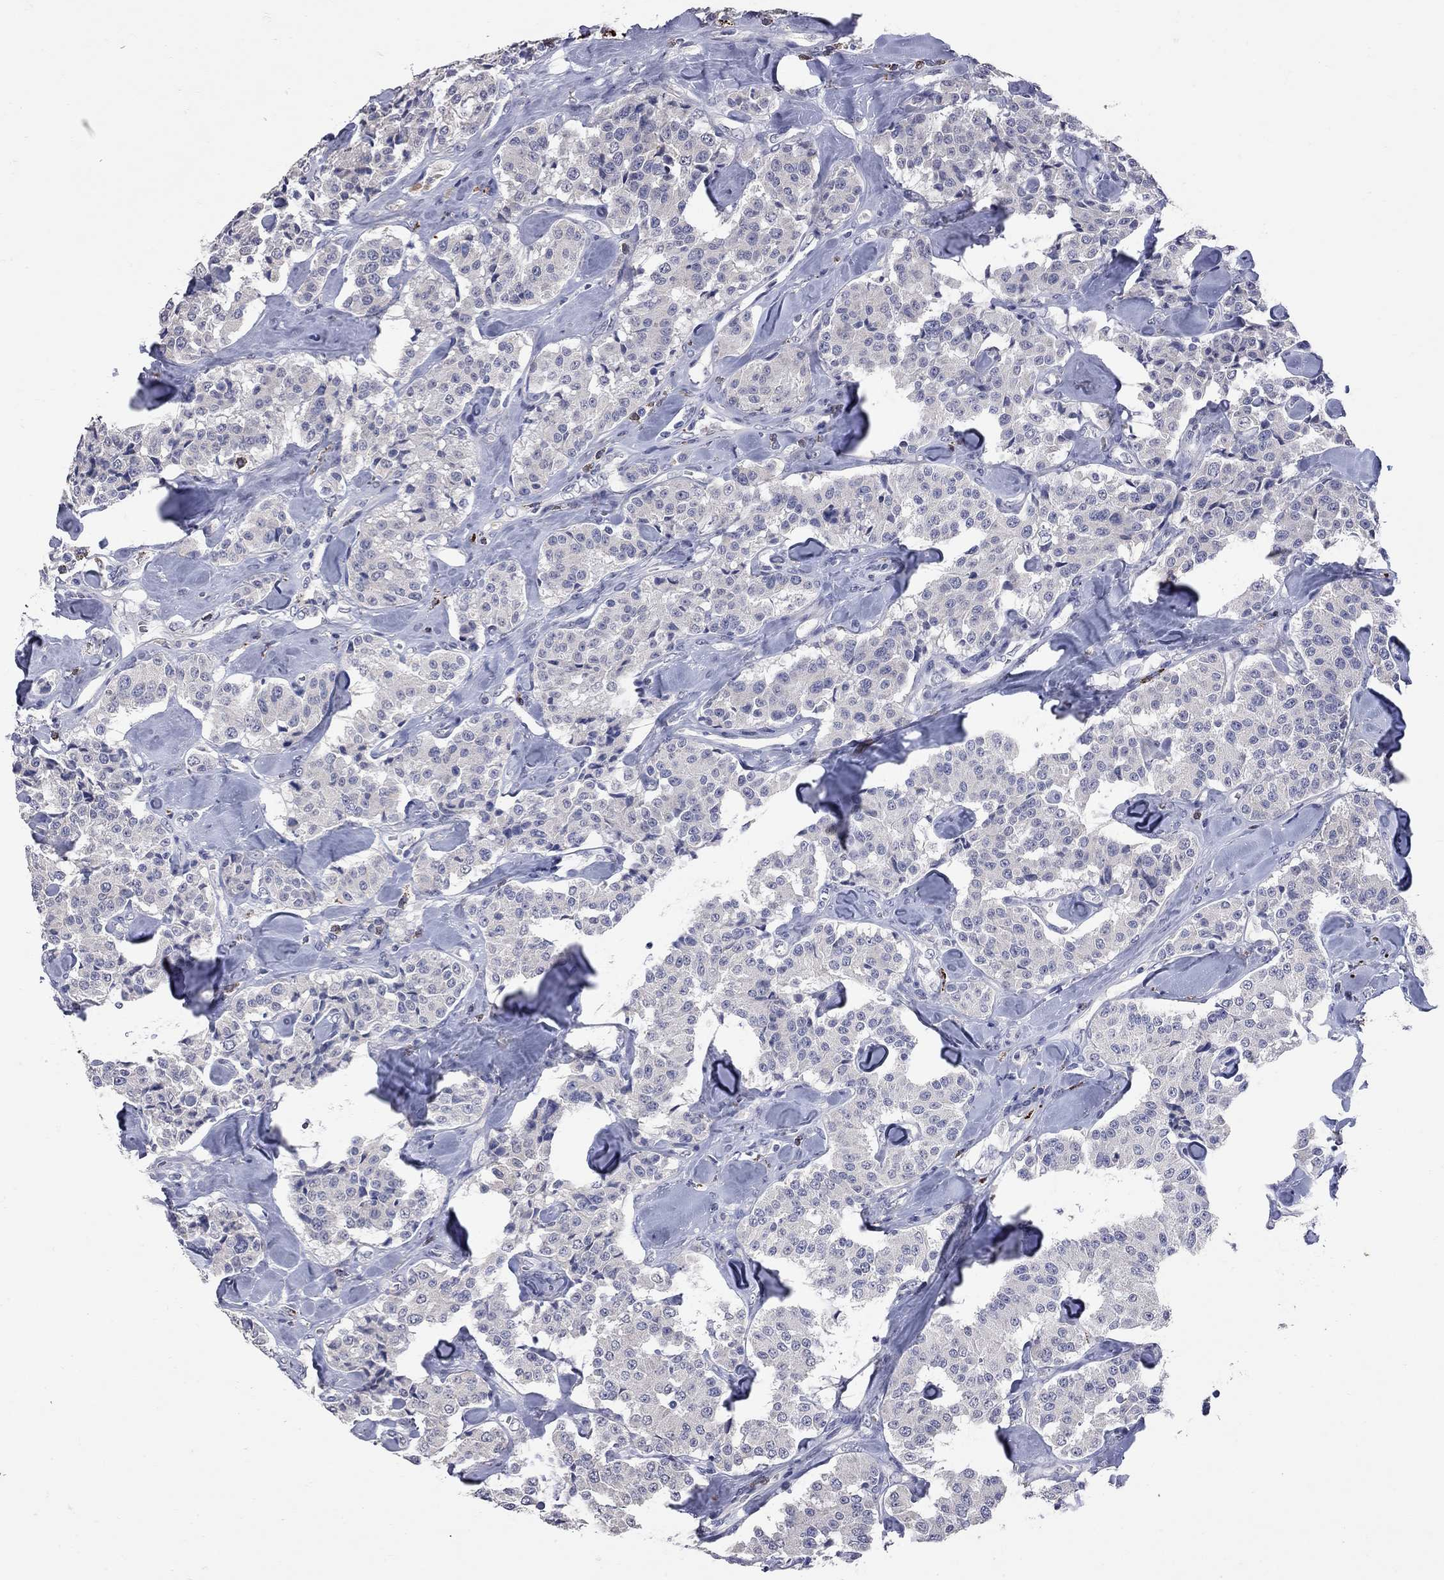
{"staining": {"intensity": "negative", "quantity": "none", "location": "none"}, "tissue": "carcinoid", "cell_type": "Tumor cells", "image_type": "cancer", "snomed": [{"axis": "morphology", "description": "Carcinoid, malignant, NOS"}, {"axis": "topography", "description": "Pancreas"}], "caption": "Immunohistochemistry micrograph of neoplastic tissue: human carcinoid stained with DAB displays no significant protein positivity in tumor cells.", "gene": "NOS2", "patient": {"sex": "male", "age": 41}}